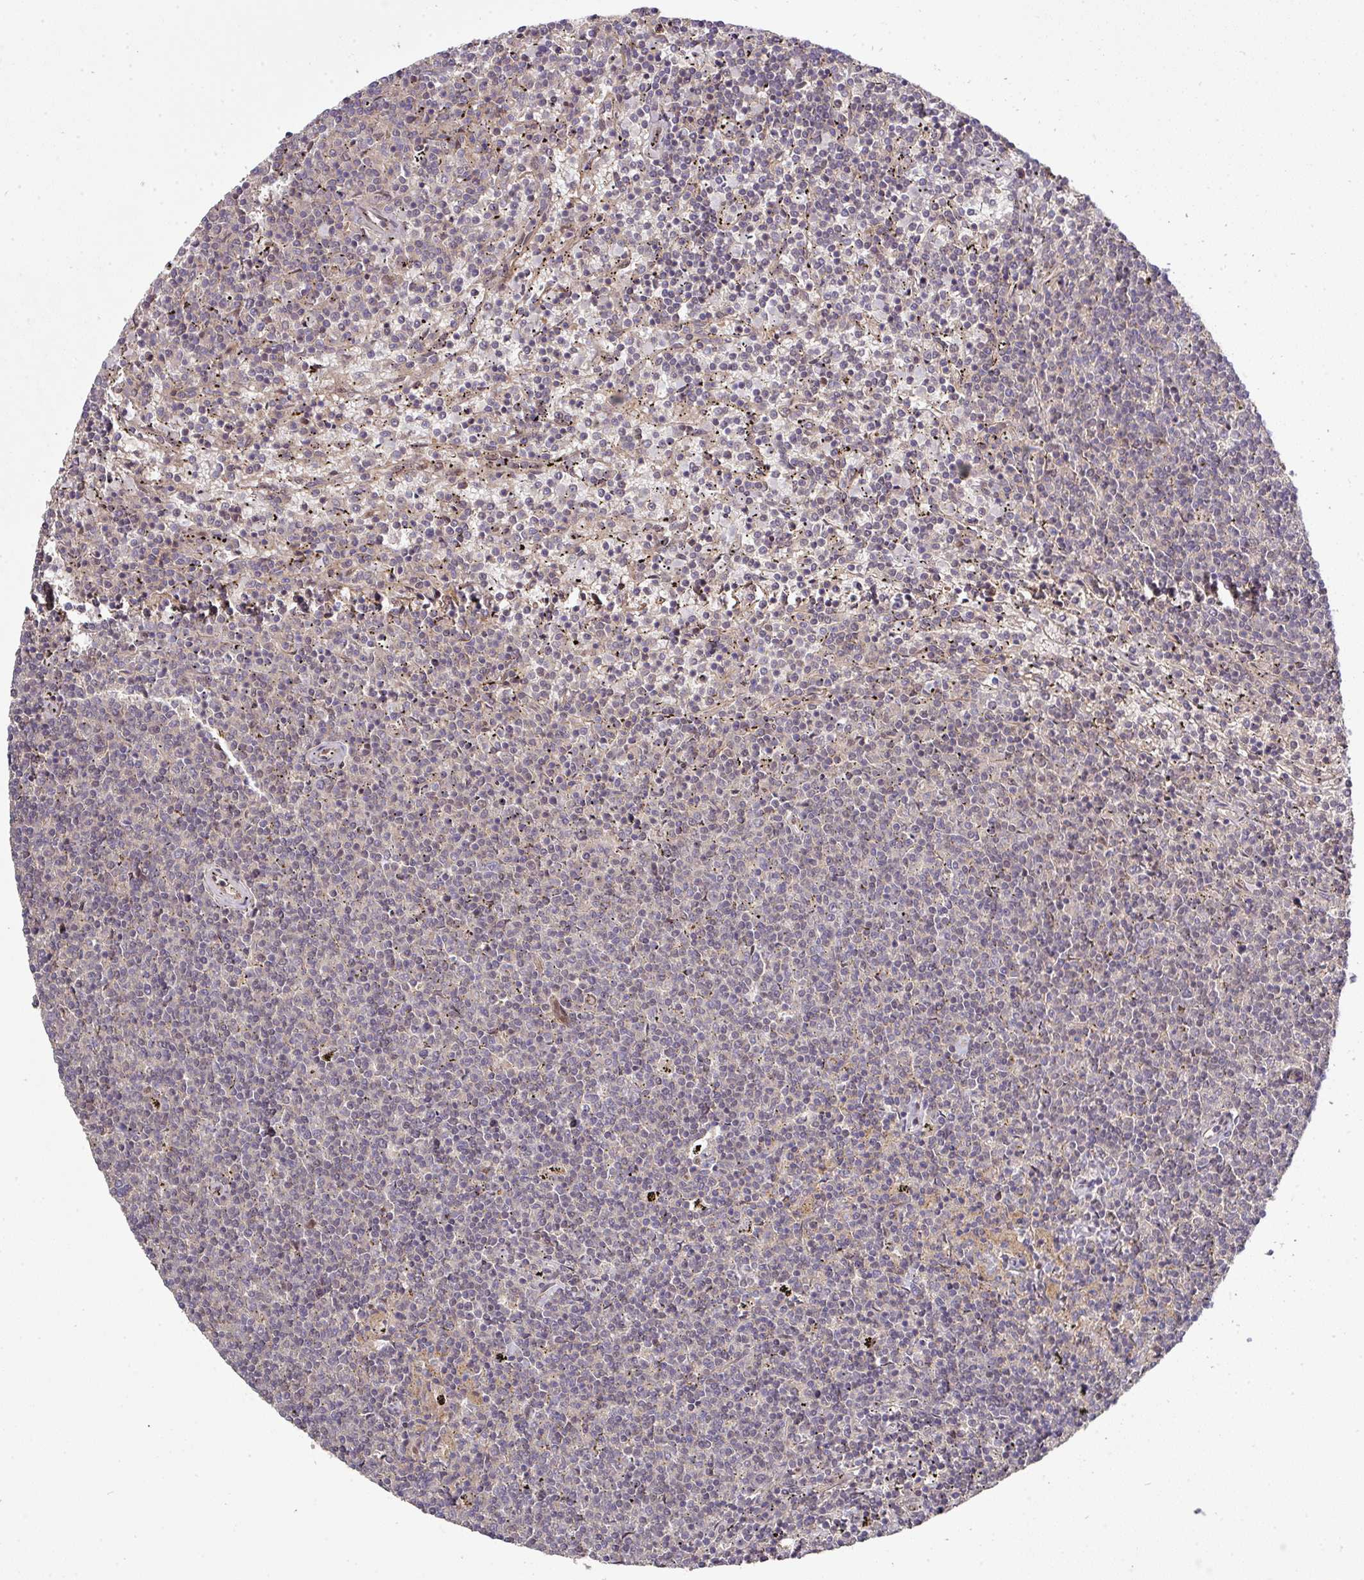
{"staining": {"intensity": "negative", "quantity": "none", "location": "none"}, "tissue": "lymphoma", "cell_type": "Tumor cells", "image_type": "cancer", "snomed": [{"axis": "morphology", "description": "Malignant lymphoma, non-Hodgkin's type, Low grade"}, {"axis": "topography", "description": "Spleen"}], "caption": "Lymphoma was stained to show a protein in brown. There is no significant expression in tumor cells. The staining is performed using DAB brown chromogen with nuclei counter-stained in using hematoxylin.", "gene": "CIC", "patient": {"sex": "female", "age": 50}}